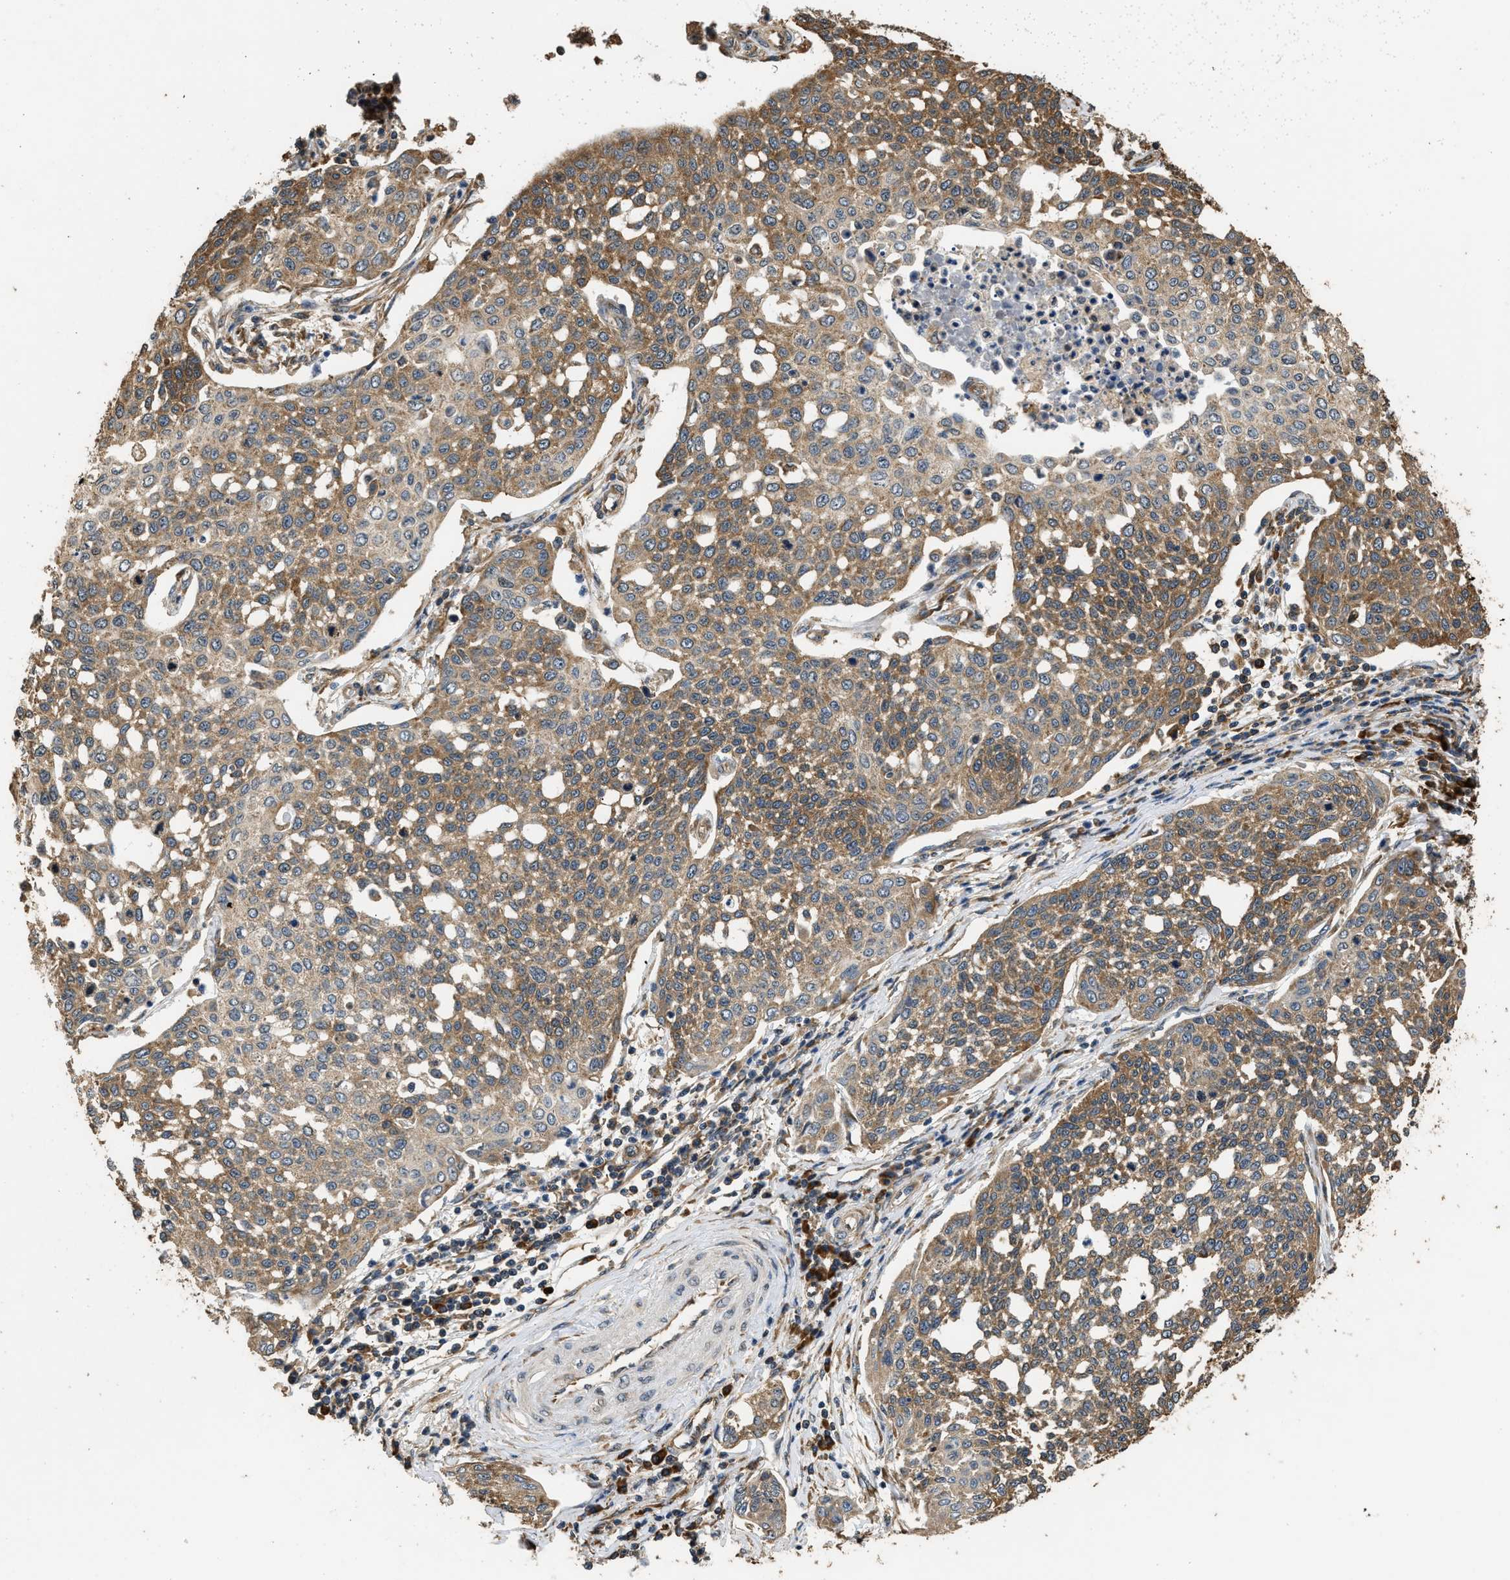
{"staining": {"intensity": "moderate", "quantity": ">75%", "location": "cytoplasmic/membranous"}, "tissue": "cervical cancer", "cell_type": "Tumor cells", "image_type": "cancer", "snomed": [{"axis": "morphology", "description": "Squamous cell carcinoma, NOS"}, {"axis": "topography", "description": "Cervix"}], "caption": "Immunohistochemistry micrograph of cervical cancer stained for a protein (brown), which exhibits medium levels of moderate cytoplasmic/membranous expression in about >75% of tumor cells.", "gene": "SLC36A4", "patient": {"sex": "female", "age": 34}}